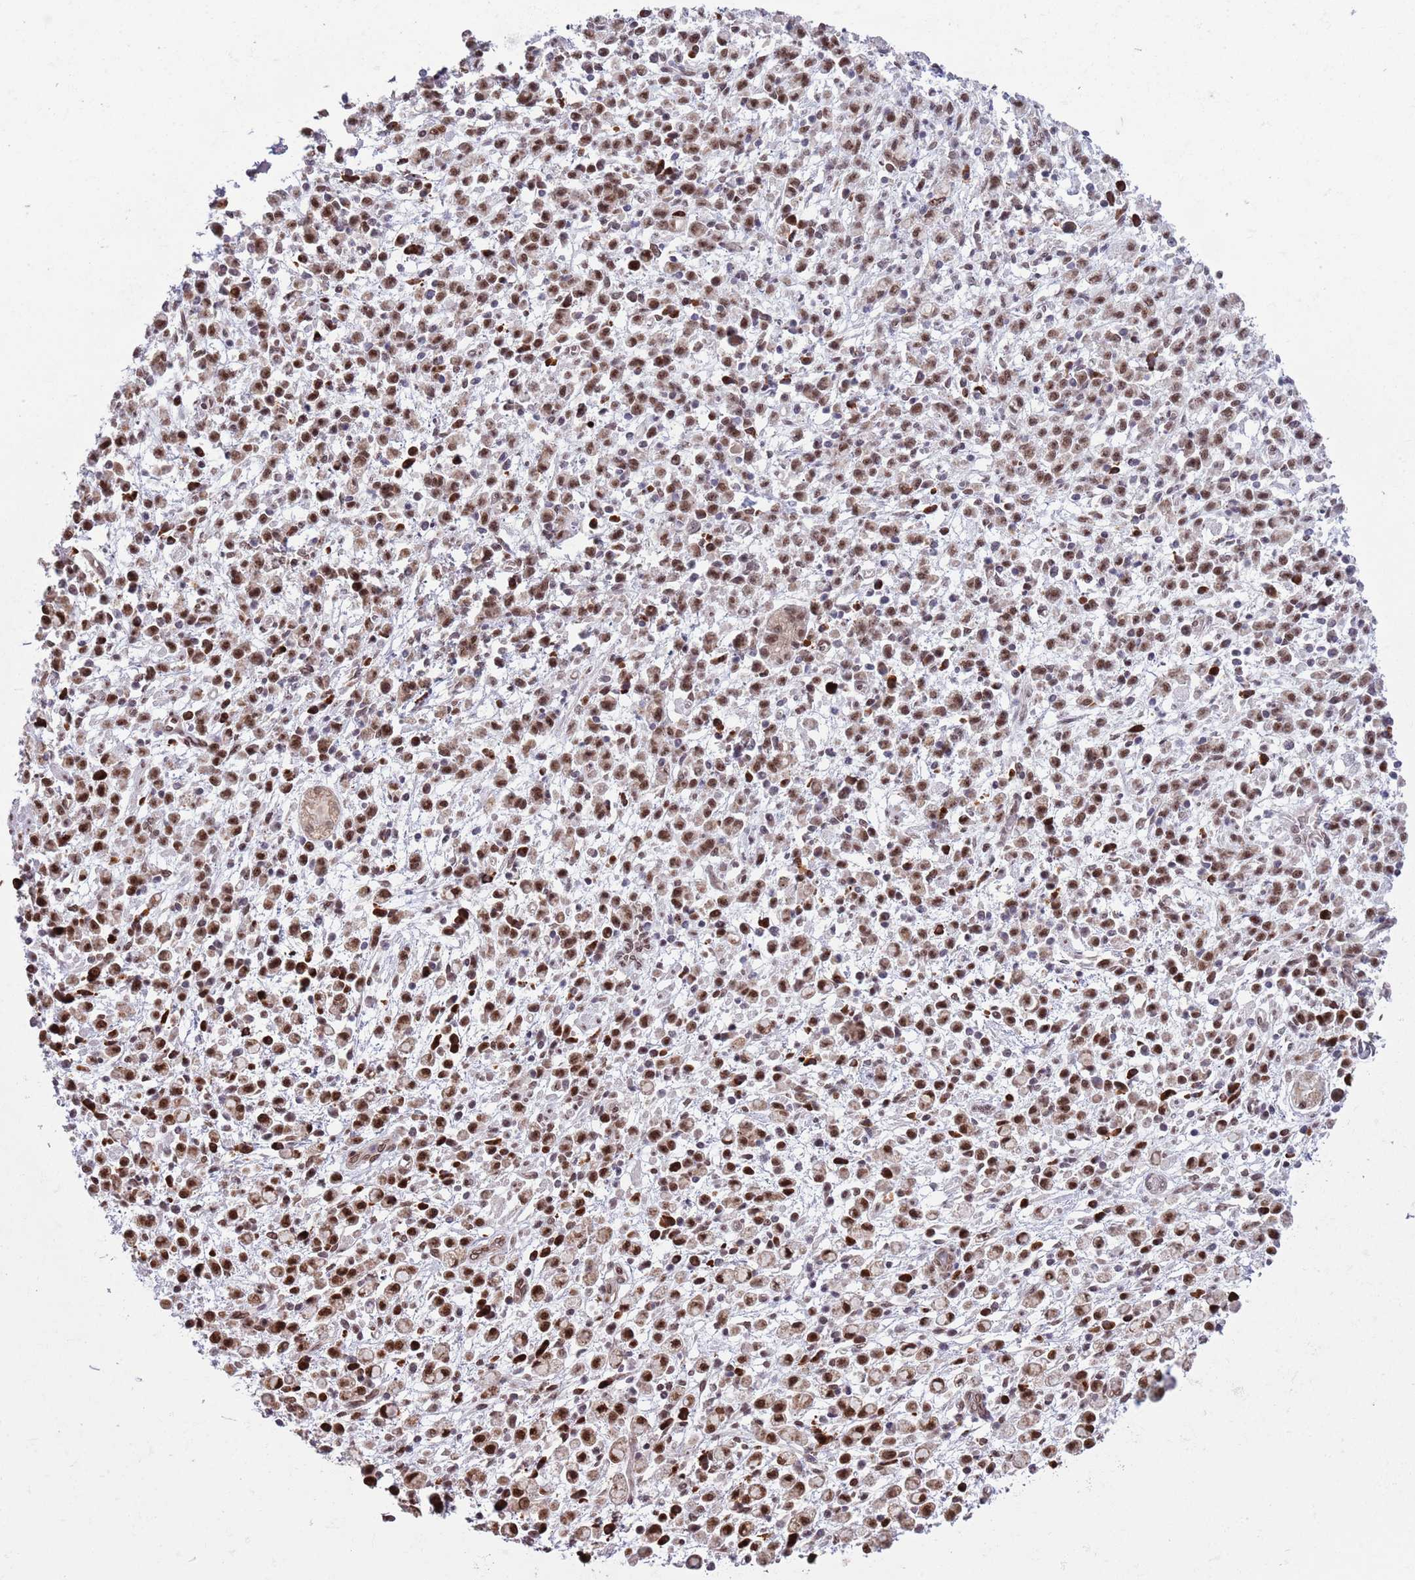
{"staining": {"intensity": "moderate", "quantity": ">75%", "location": "nuclear"}, "tissue": "stomach cancer", "cell_type": "Tumor cells", "image_type": "cancer", "snomed": [{"axis": "morphology", "description": "Adenocarcinoma, NOS"}, {"axis": "topography", "description": "Stomach"}], "caption": "DAB immunohistochemical staining of human adenocarcinoma (stomach) demonstrates moderate nuclear protein staining in approximately >75% of tumor cells.", "gene": "SIPA1L3", "patient": {"sex": "male", "age": 77}}